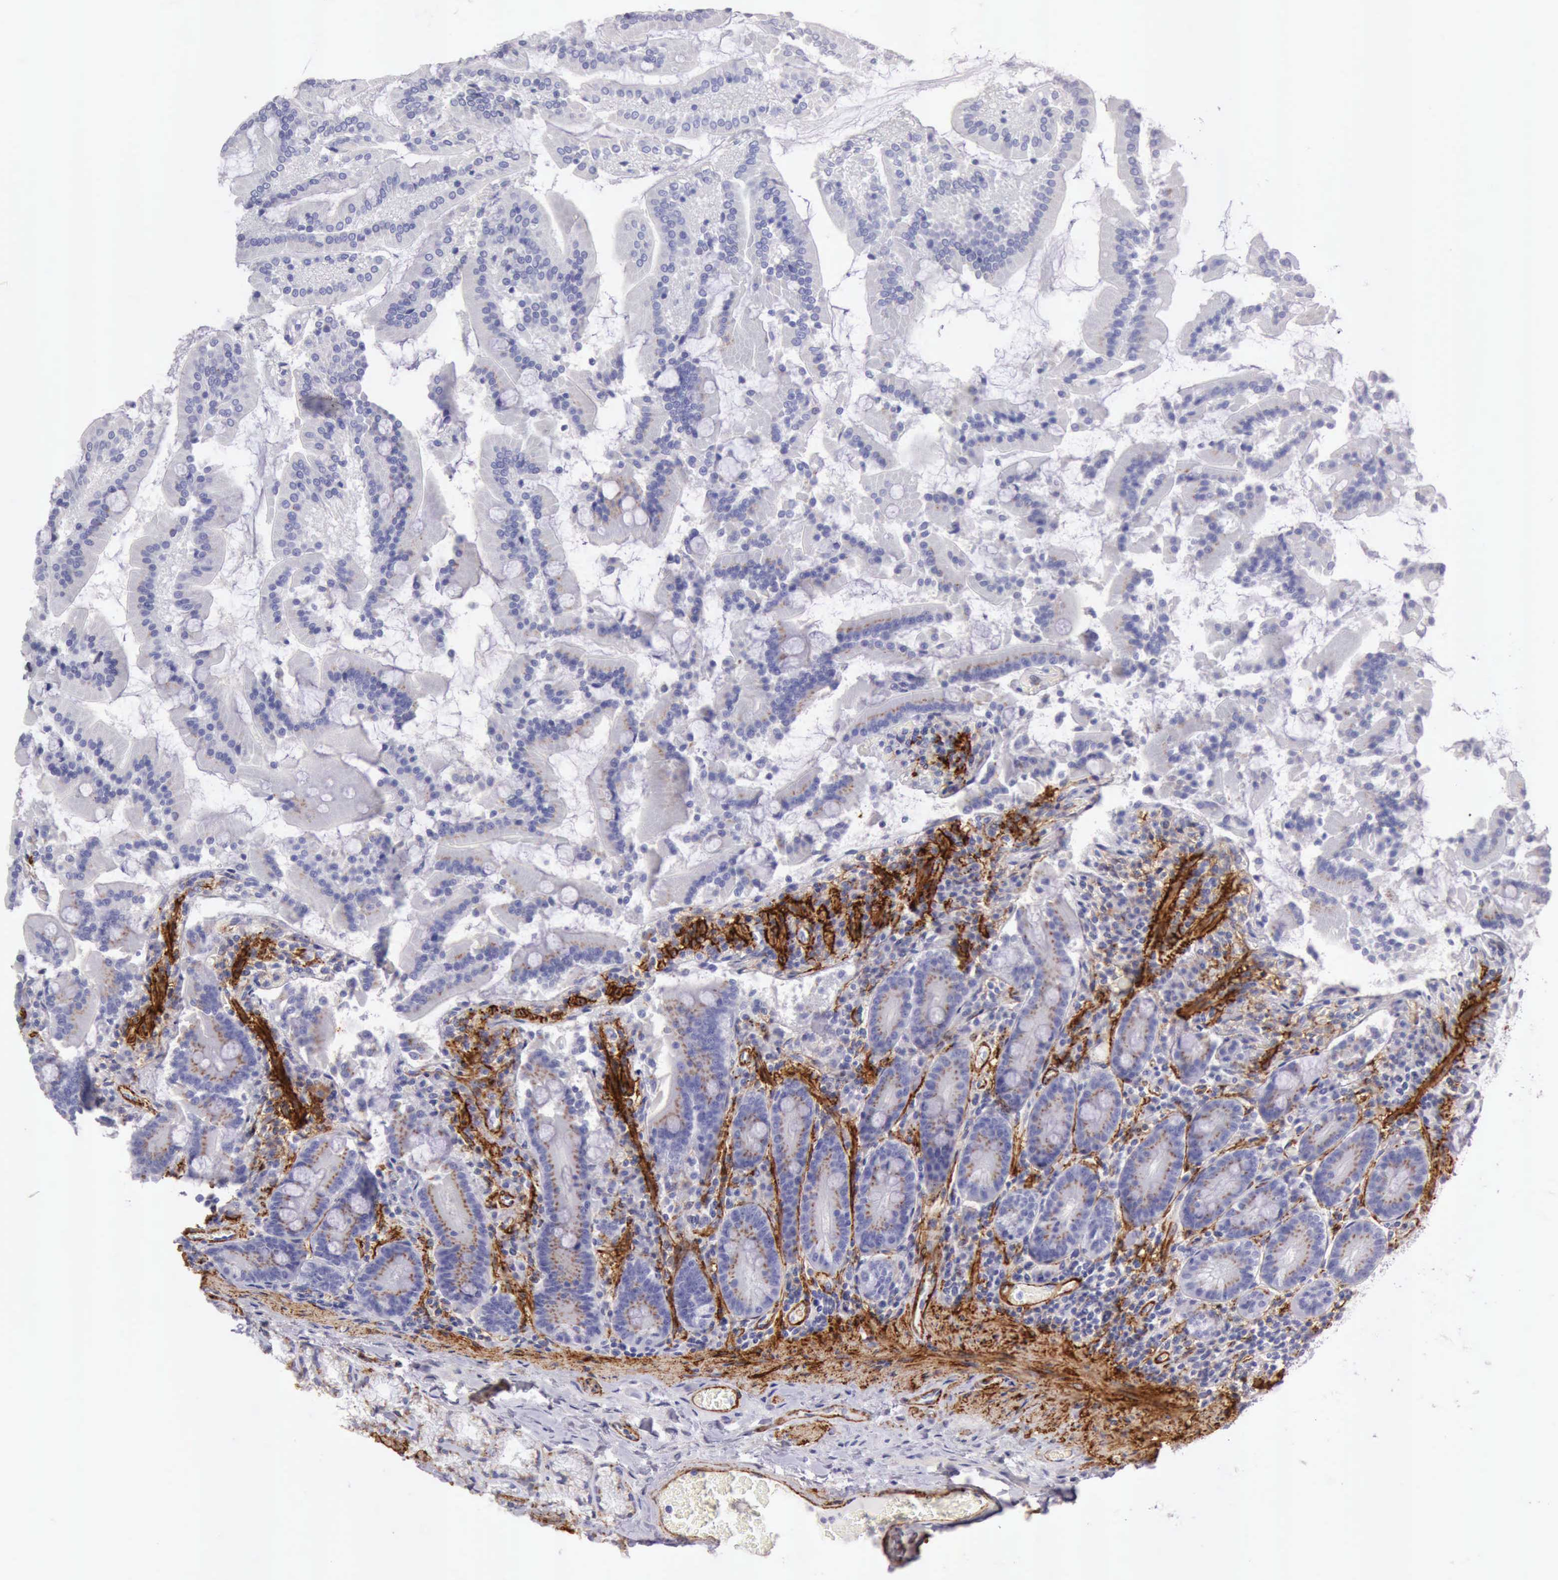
{"staining": {"intensity": "moderate", "quantity": "25%-75%", "location": "cytoplasmic/membranous"}, "tissue": "duodenum", "cell_type": "Glandular cells", "image_type": "normal", "snomed": [{"axis": "morphology", "description": "Normal tissue, NOS"}, {"axis": "topography", "description": "Duodenum"}], "caption": "Duodenum stained for a protein (brown) displays moderate cytoplasmic/membranous positive staining in about 25%-75% of glandular cells.", "gene": "AOC3", "patient": {"sex": "female", "age": 64}}